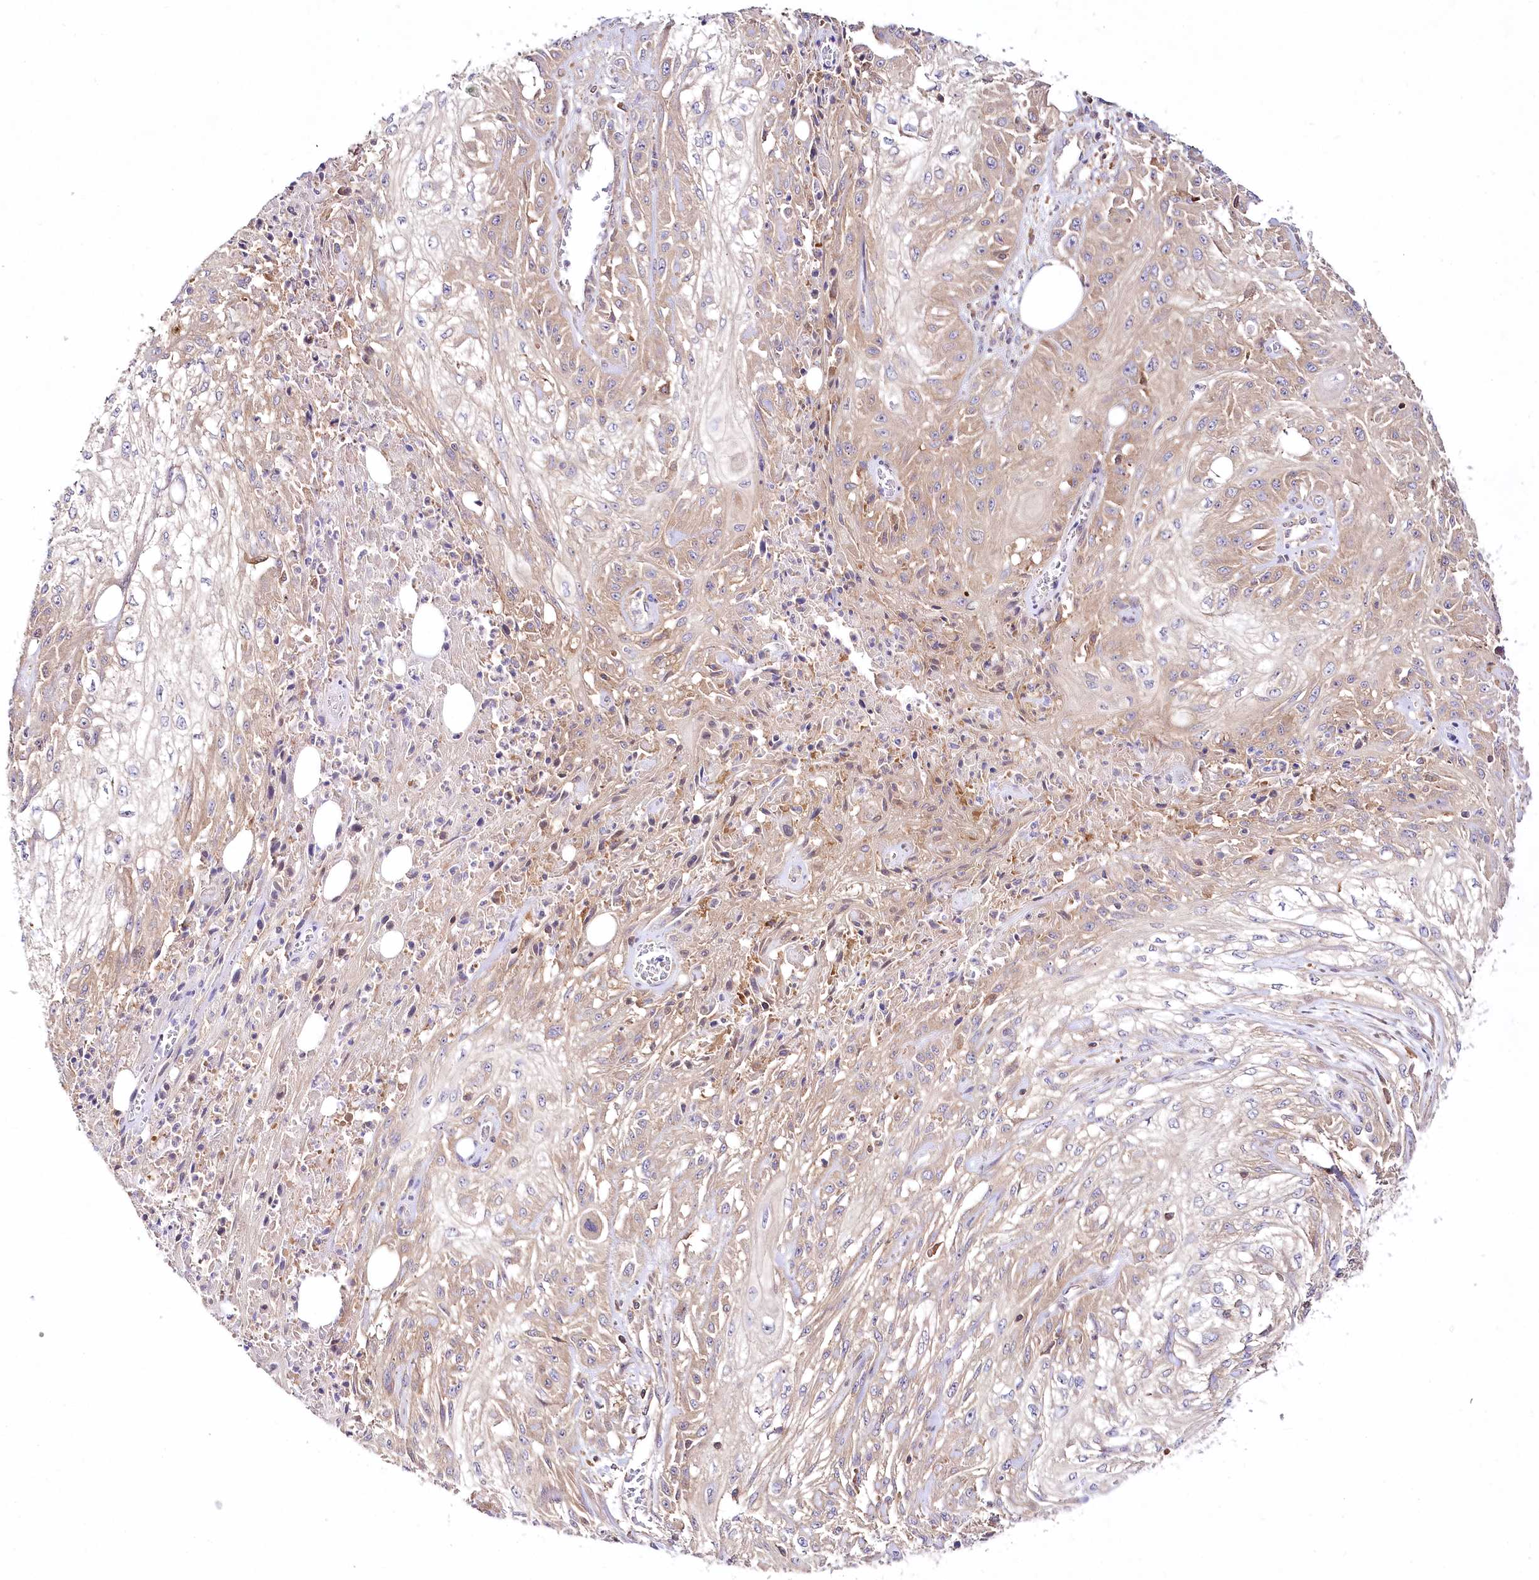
{"staining": {"intensity": "weak", "quantity": "25%-75%", "location": "cytoplasmic/membranous"}, "tissue": "skin cancer", "cell_type": "Tumor cells", "image_type": "cancer", "snomed": [{"axis": "morphology", "description": "Squamous cell carcinoma, NOS"}, {"axis": "morphology", "description": "Squamous cell carcinoma, metastatic, NOS"}, {"axis": "topography", "description": "Skin"}, {"axis": "topography", "description": "Lymph node"}], "caption": "The histopathology image reveals a brown stain indicating the presence of a protein in the cytoplasmic/membranous of tumor cells in skin cancer.", "gene": "ABRAXAS2", "patient": {"sex": "male", "age": 75}}